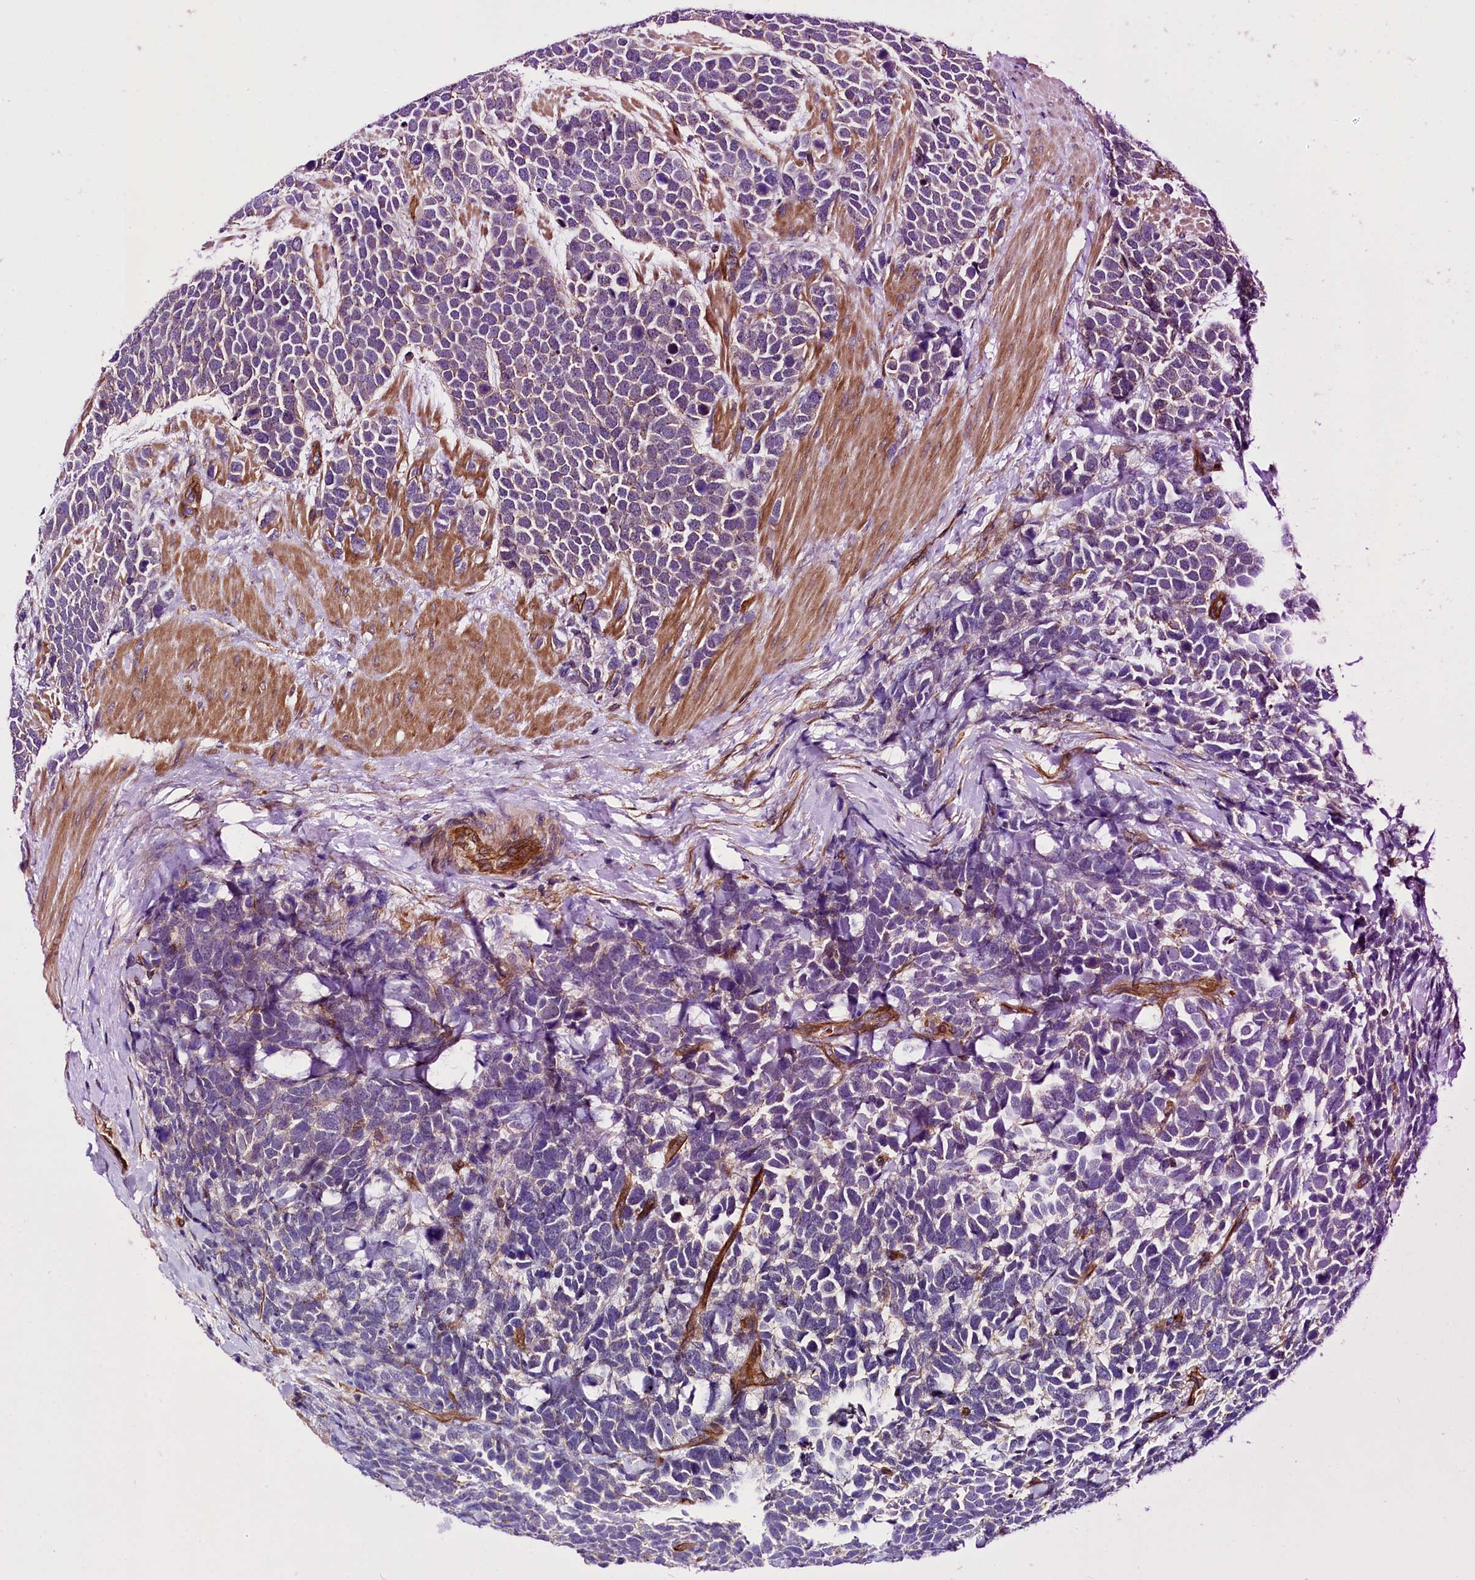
{"staining": {"intensity": "negative", "quantity": "none", "location": "none"}, "tissue": "urothelial cancer", "cell_type": "Tumor cells", "image_type": "cancer", "snomed": [{"axis": "morphology", "description": "Urothelial carcinoma, High grade"}, {"axis": "topography", "description": "Urinary bladder"}], "caption": "High magnification brightfield microscopy of urothelial cancer stained with DAB (3,3'-diaminobenzidine) (brown) and counterstained with hematoxylin (blue): tumor cells show no significant positivity.", "gene": "MED20", "patient": {"sex": "female", "age": 82}}